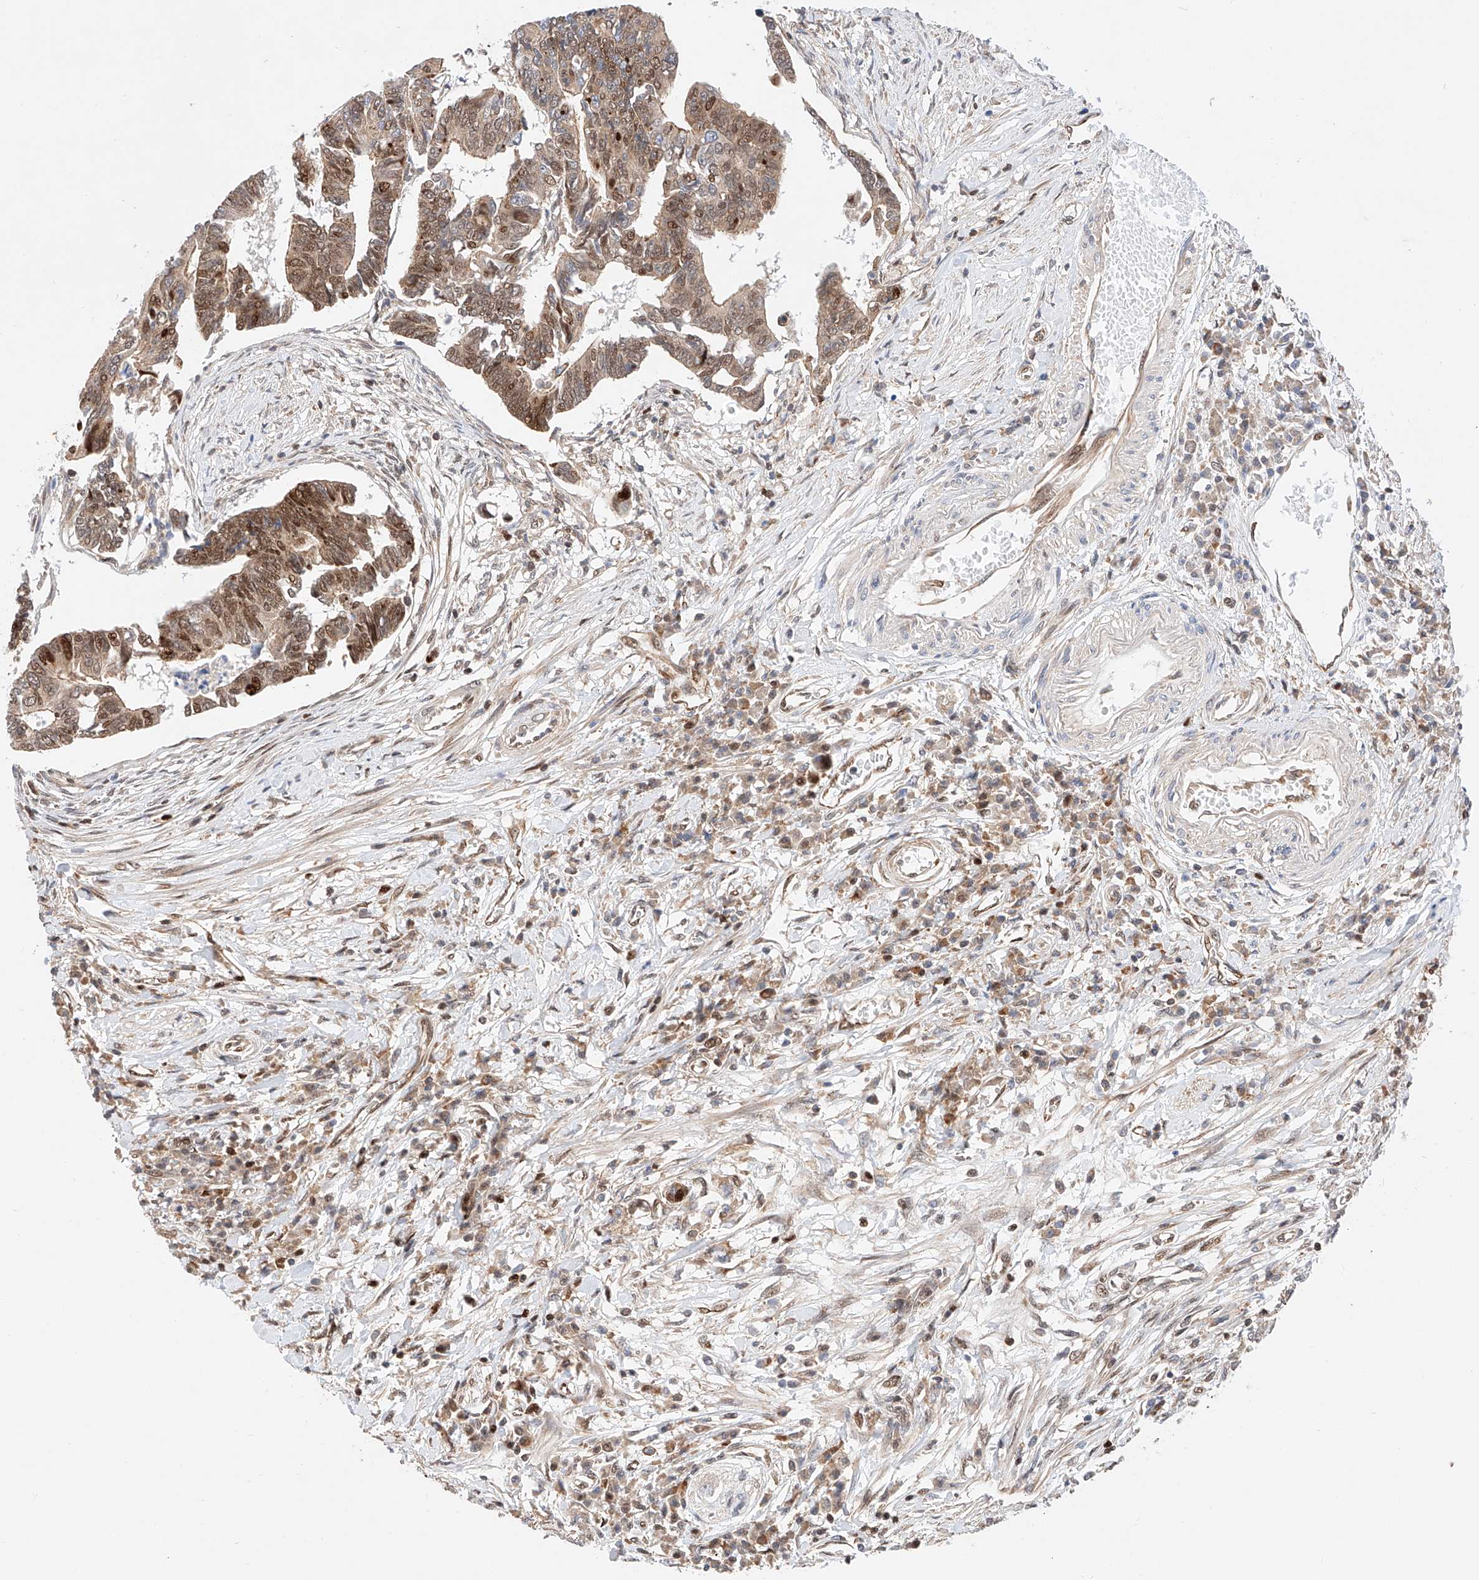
{"staining": {"intensity": "moderate", "quantity": "25%-75%", "location": "cytoplasmic/membranous,nuclear"}, "tissue": "colorectal cancer", "cell_type": "Tumor cells", "image_type": "cancer", "snomed": [{"axis": "morphology", "description": "Adenocarcinoma, NOS"}, {"axis": "topography", "description": "Rectum"}], "caption": "Immunohistochemistry (DAB) staining of human colorectal cancer (adenocarcinoma) demonstrates moderate cytoplasmic/membranous and nuclear protein positivity in approximately 25%-75% of tumor cells.", "gene": "HDAC9", "patient": {"sex": "female", "age": 65}}